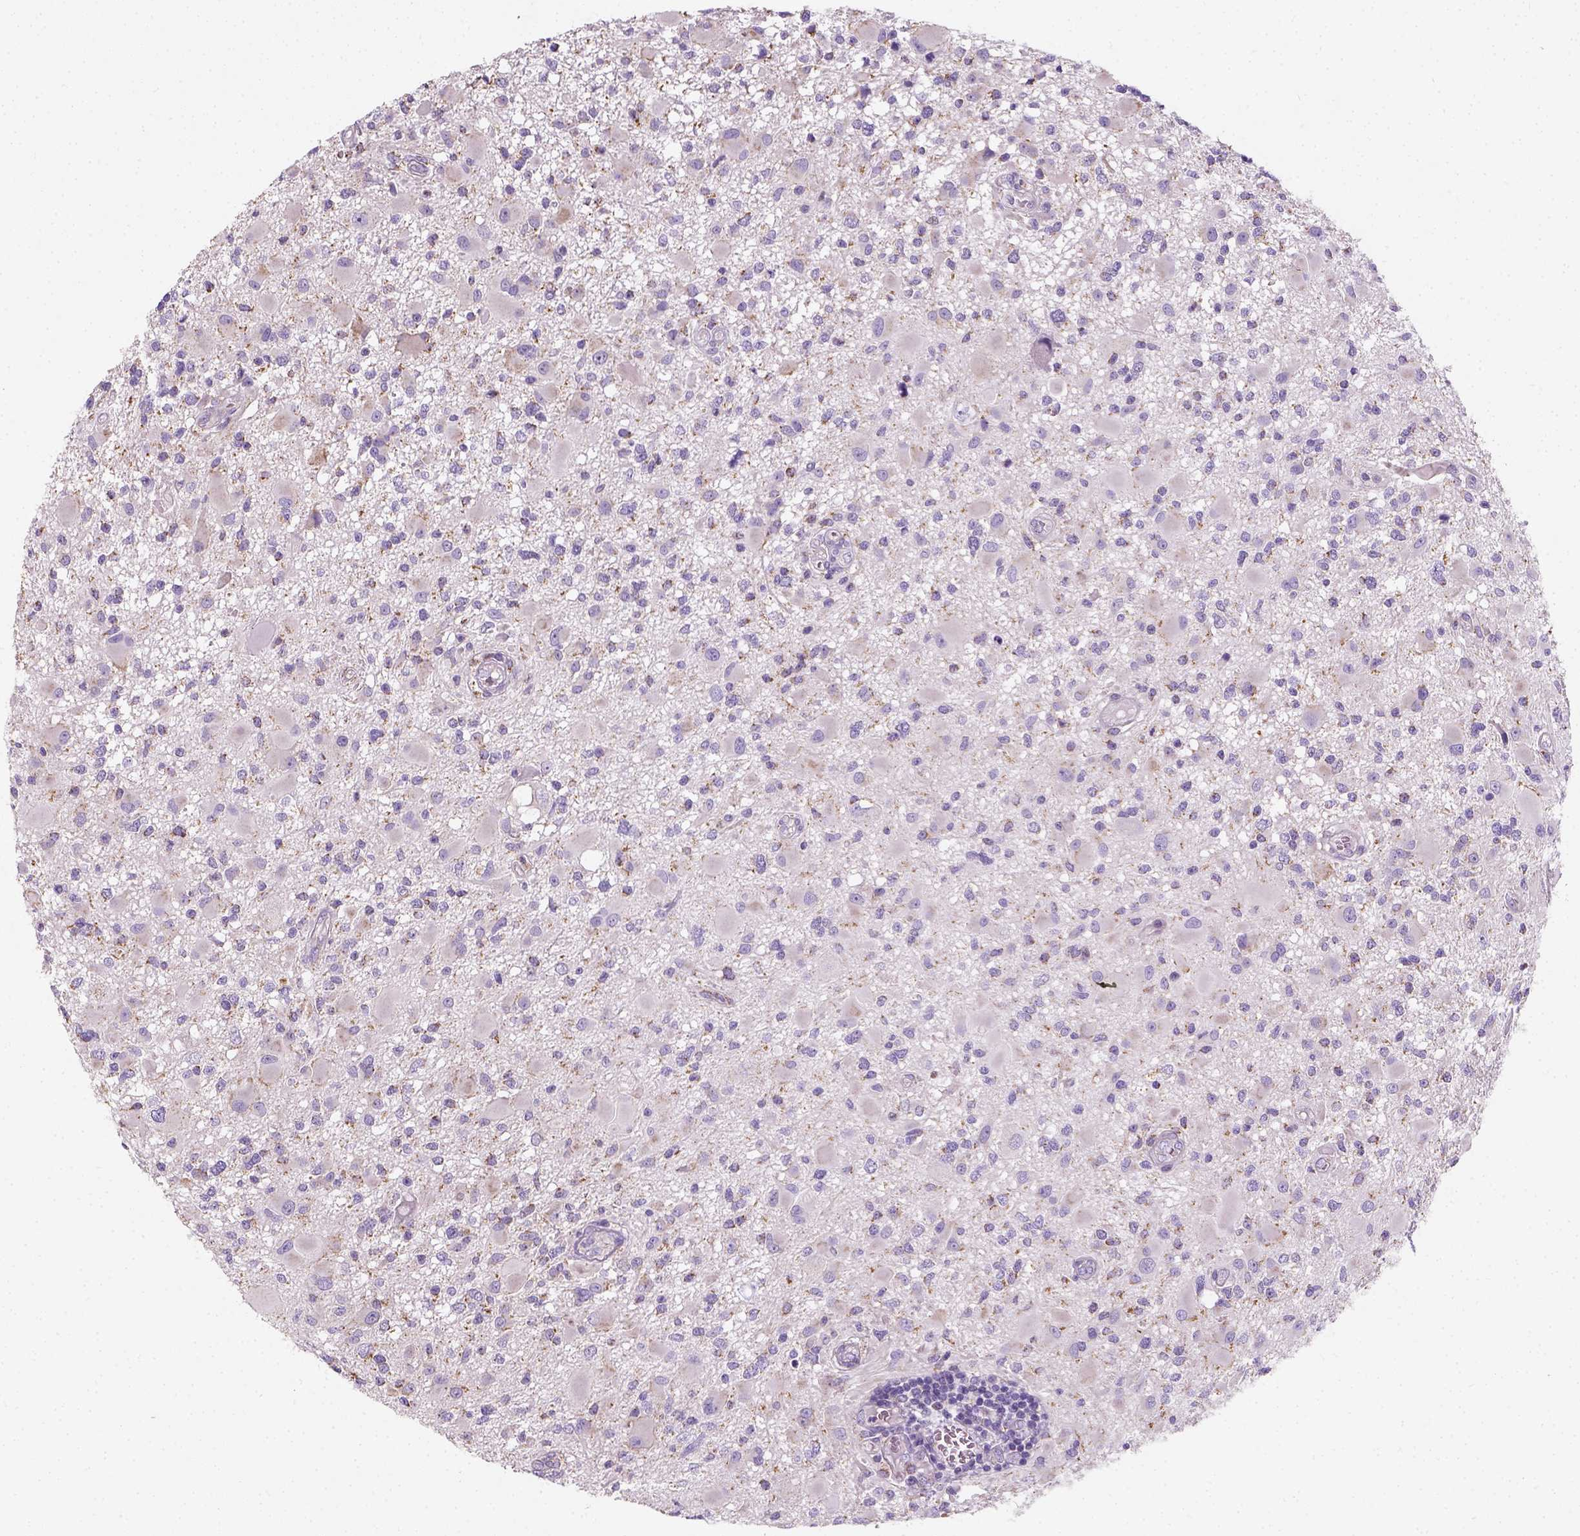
{"staining": {"intensity": "negative", "quantity": "none", "location": "none"}, "tissue": "glioma", "cell_type": "Tumor cells", "image_type": "cancer", "snomed": [{"axis": "morphology", "description": "Glioma, malignant, High grade"}, {"axis": "topography", "description": "Brain"}], "caption": "Tumor cells are negative for brown protein staining in glioma. The staining was performed using DAB to visualize the protein expression in brown, while the nuclei were stained in blue with hematoxylin (Magnification: 20x).", "gene": "CHODL", "patient": {"sex": "male", "age": 54}}